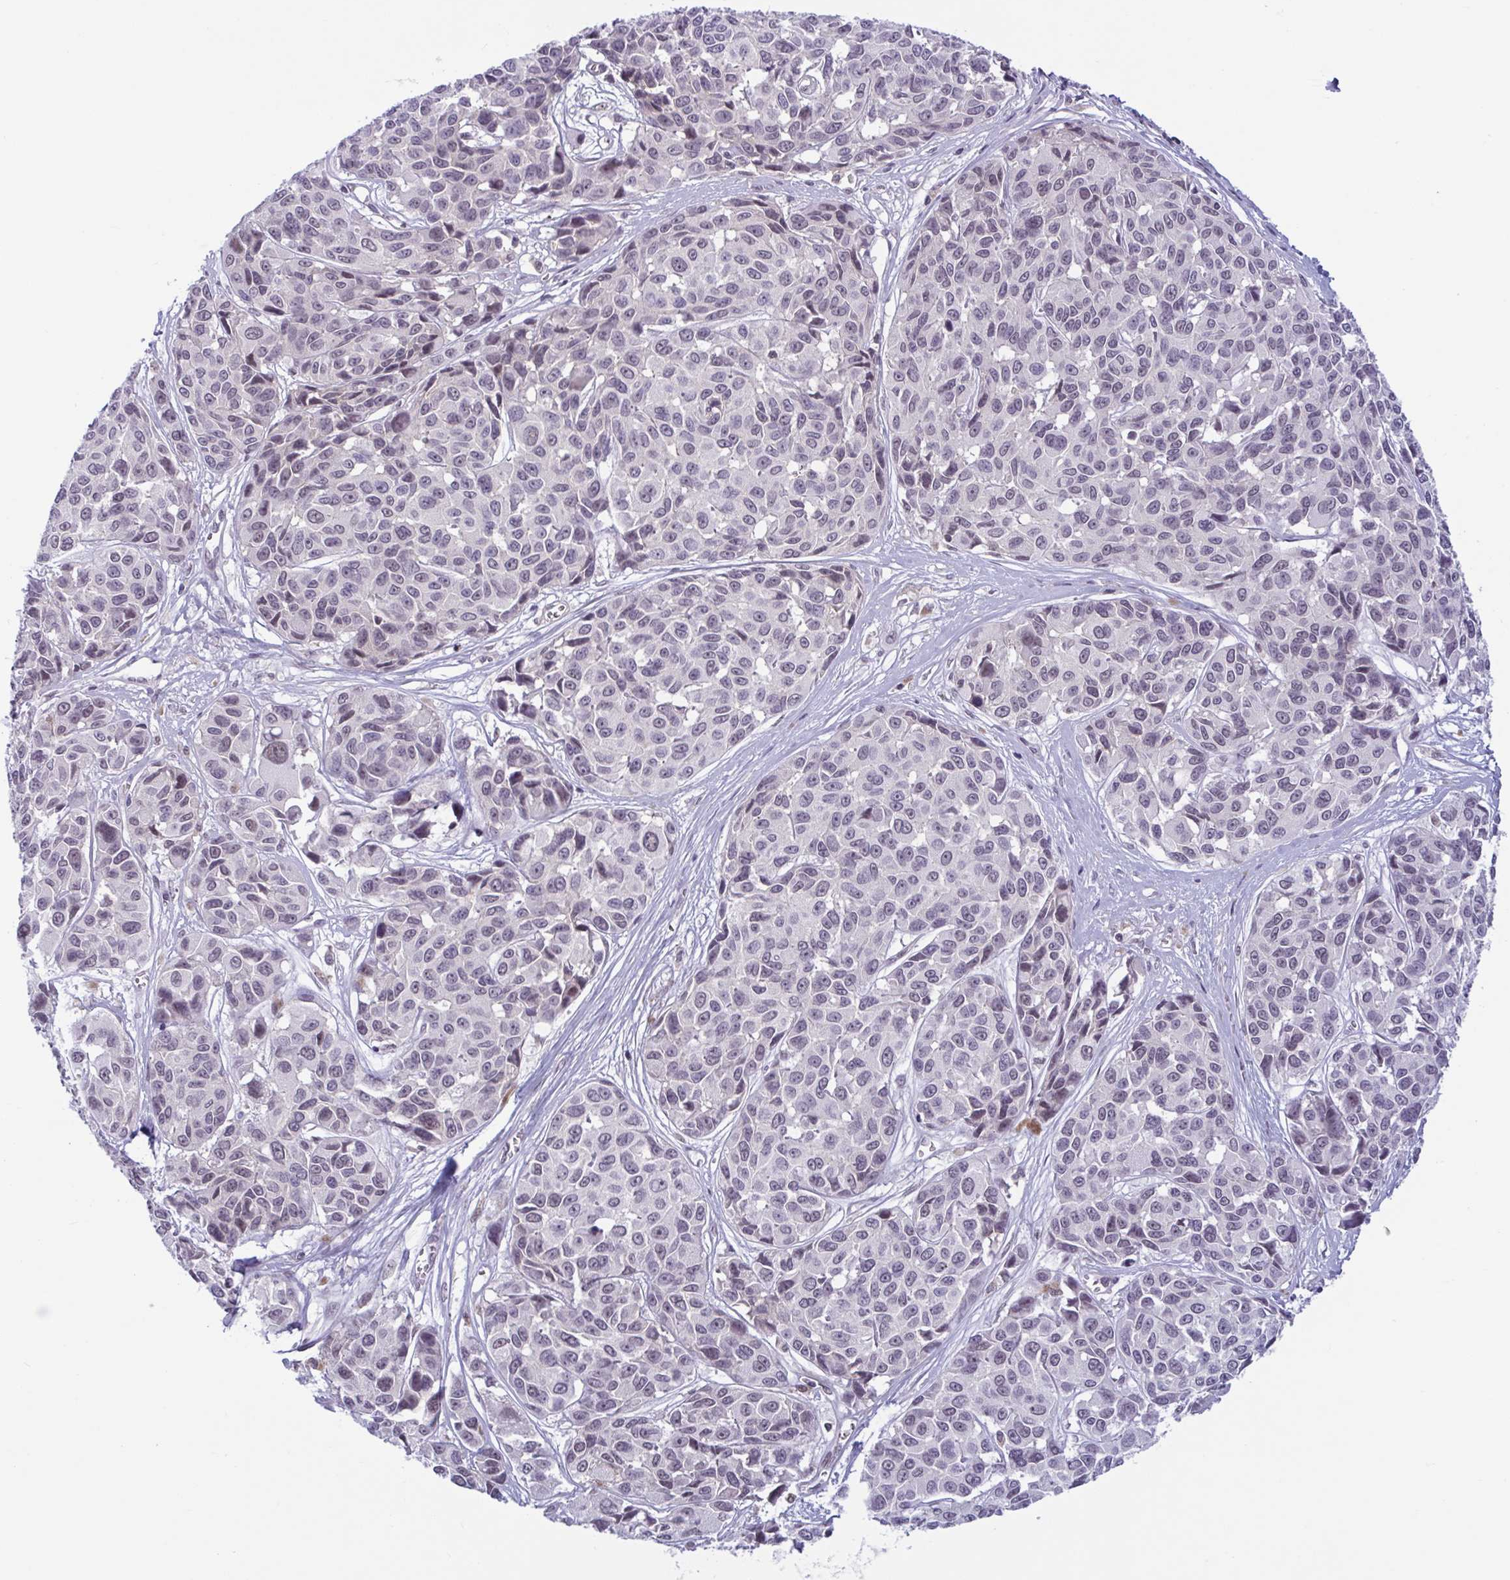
{"staining": {"intensity": "negative", "quantity": "none", "location": "none"}, "tissue": "melanoma", "cell_type": "Tumor cells", "image_type": "cancer", "snomed": [{"axis": "morphology", "description": "Malignant melanoma, NOS"}, {"axis": "topography", "description": "Skin"}], "caption": "This is a histopathology image of IHC staining of melanoma, which shows no staining in tumor cells.", "gene": "TTC7B", "patient": {"sex": "female", "age": 66}}